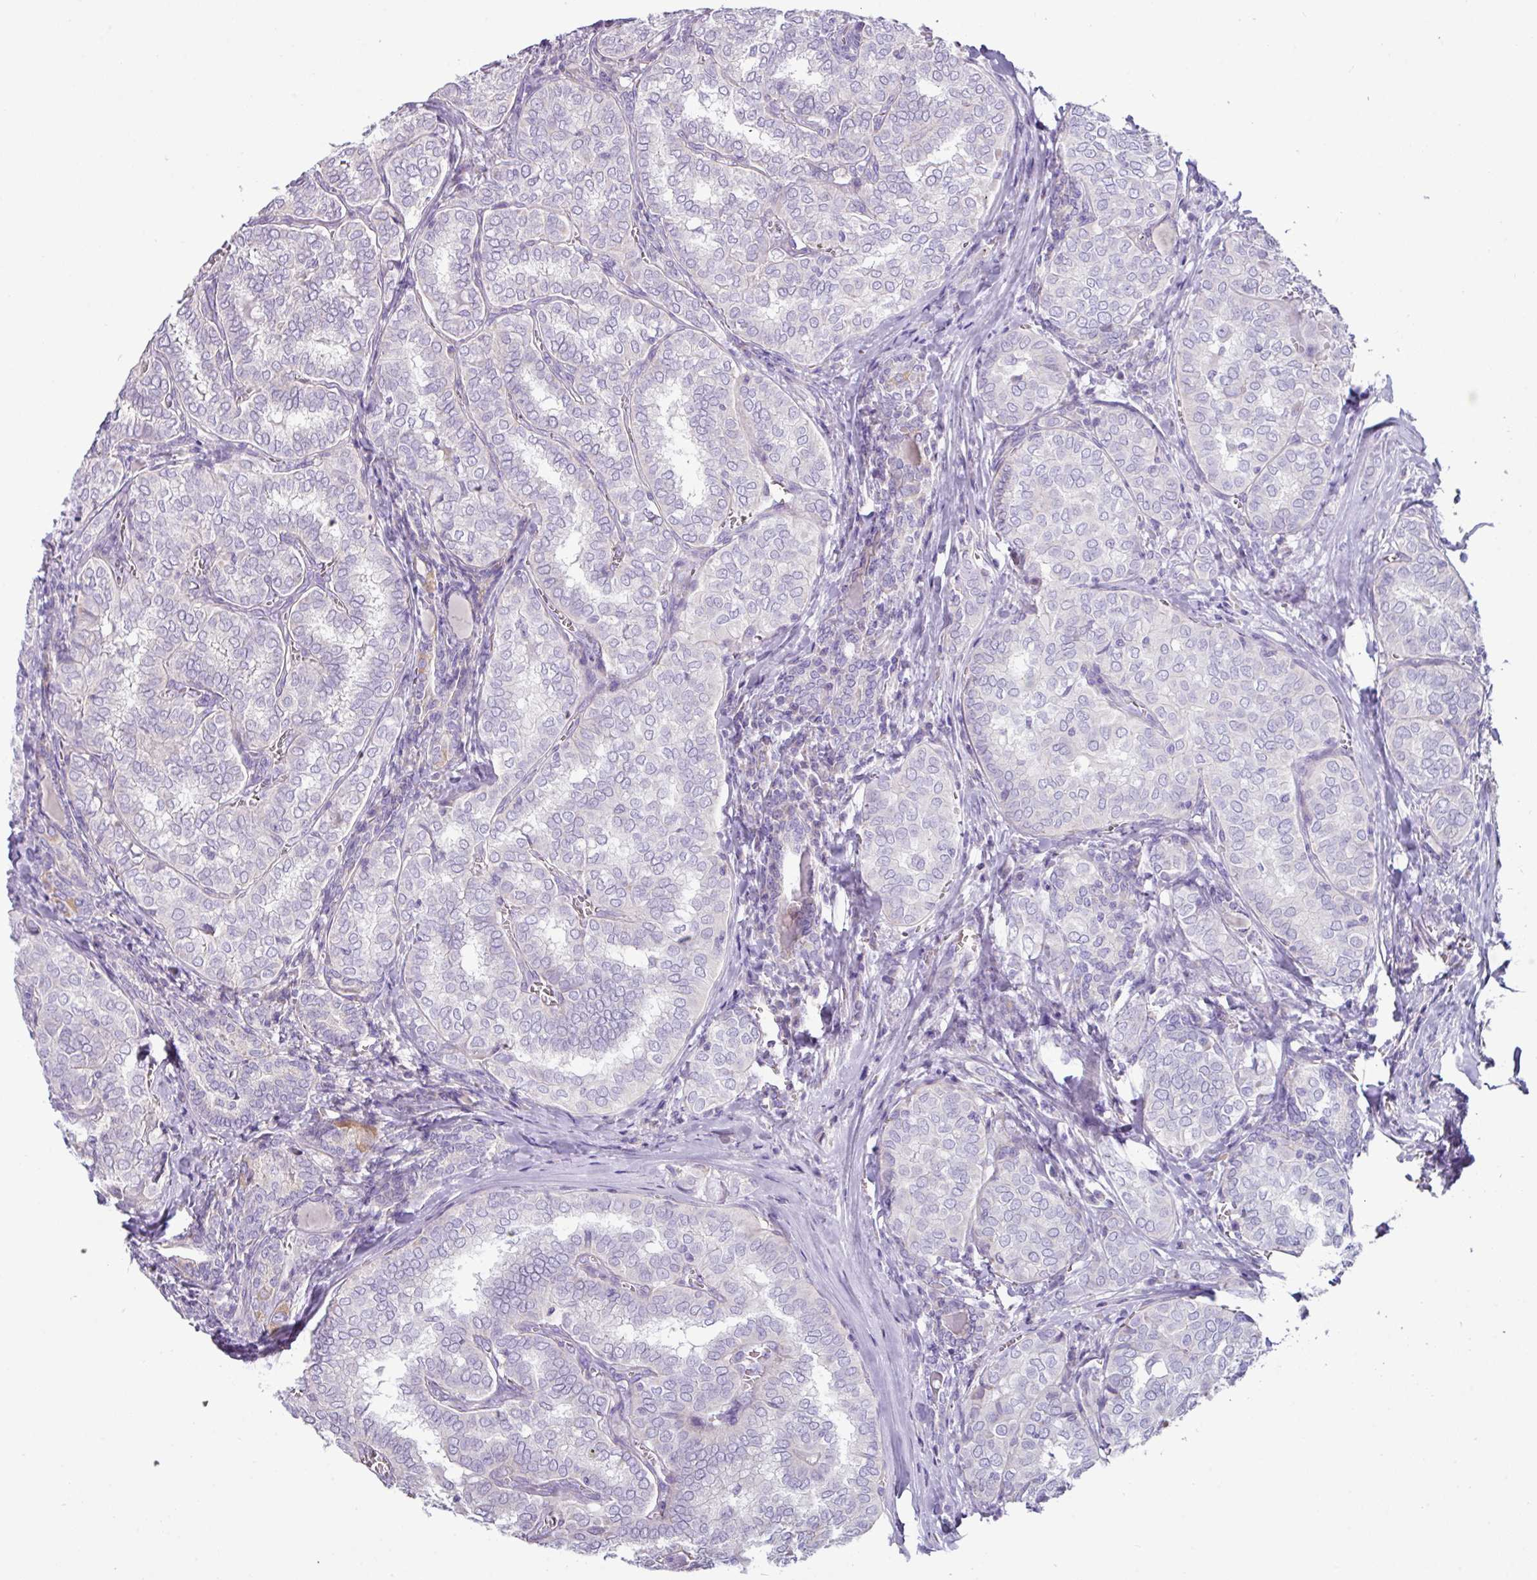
{"staining": {"intensity": "negative", "quantity": "none", "location": "none"}, "tissue": "thyroid cancer", "cell_type": "Tumor cells", "image_type": "cancer", "snomed": [{"axis": "morphology", "description": "Papillary adenocarcinoma, NOS"}, {"axis": "topography", "description": "Thyroid gland"}], "caption": "This is an IHC photomicrograph of papillary adenocarcinoma (thyroid). There is no expression in tumor cells.", "gene": "RGS16", "patient": {"sex": "female", "age": 30}}